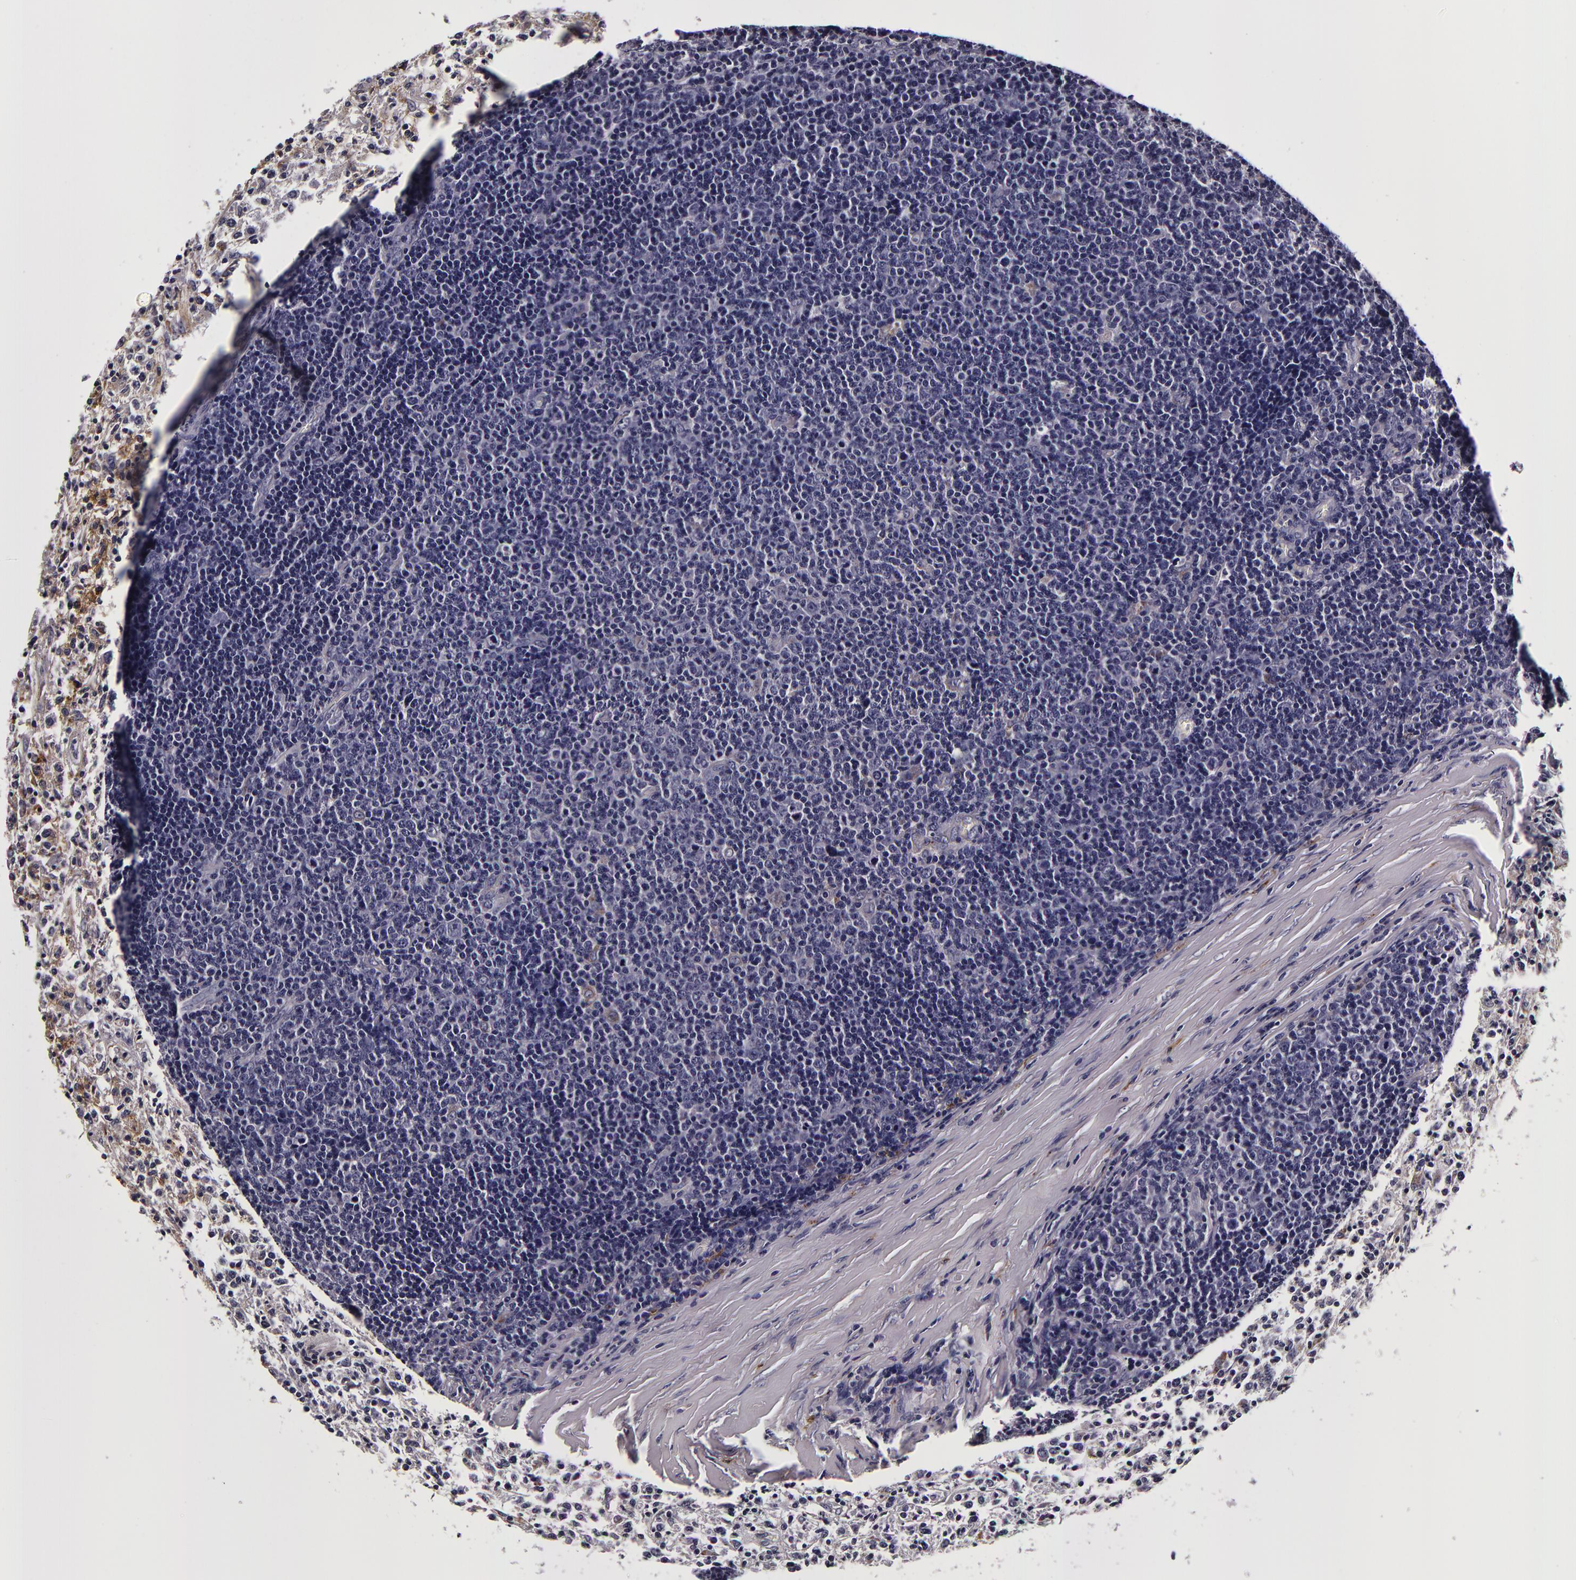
{"staining": {"intensity": "negative", "quantity": "none", "location": "none"}, "tissue": "lymphoma", "cell_type": "Tumor cells", "image_type": "cancer", "snomed": [{"axis": "morphology", "description": "Malignant lymphoma, non-Hodgkin's type, Low grade"}, {"axis": "topography", "description": "Lymph node"}], "caption": "High magnification brightfield microscopy of malignant lymphoma, non-Hodgkin's type (low-grade) stained with DAB (3,3'-diaminobenzidine) (brown) and counterstained with hematoxylin (blue): tumor cells show no significant staining. (DAB immunohistochemistry (IHC), high magnification).", "gene": "LGALS3BP", "patient": {"sex": "male", "age": 74}}